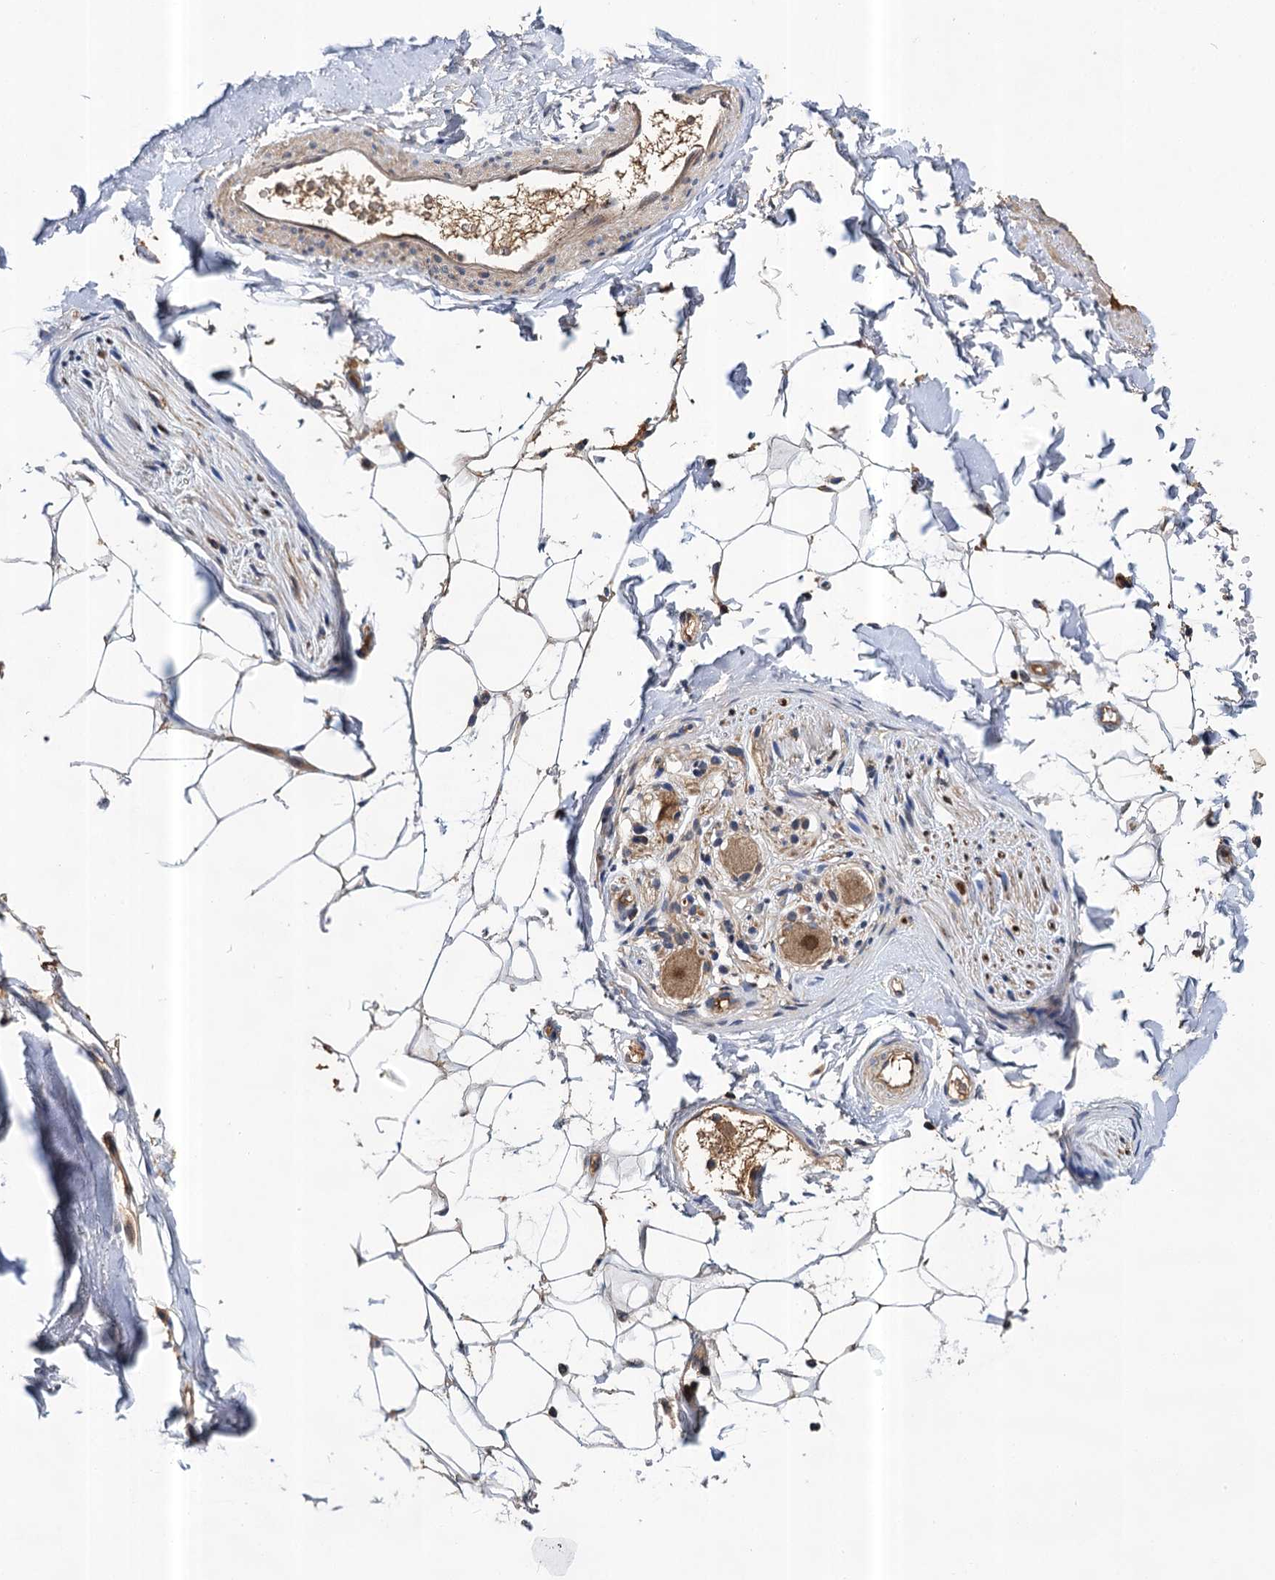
{"staining": {"intensity": "negative", "quantity": "none", "location": "none"}, "tissue": "adipose tissue", "cell_type": "Adipocytes", "image_type": "normal", "snomed": [{"axis": "morphology", "description": "Normal tissue, NOS"}, {"axis": "topography", "description": "Cartilage tissue"}, {"axis": "topography", "description": "Bronchus"}], "caption": "The immunohistochemistry photomicrograph has no significant expression in adipocytes of adipose tissue.", "gene": "ABLIM1", "patient": {"sex": "female", "age": 73}}